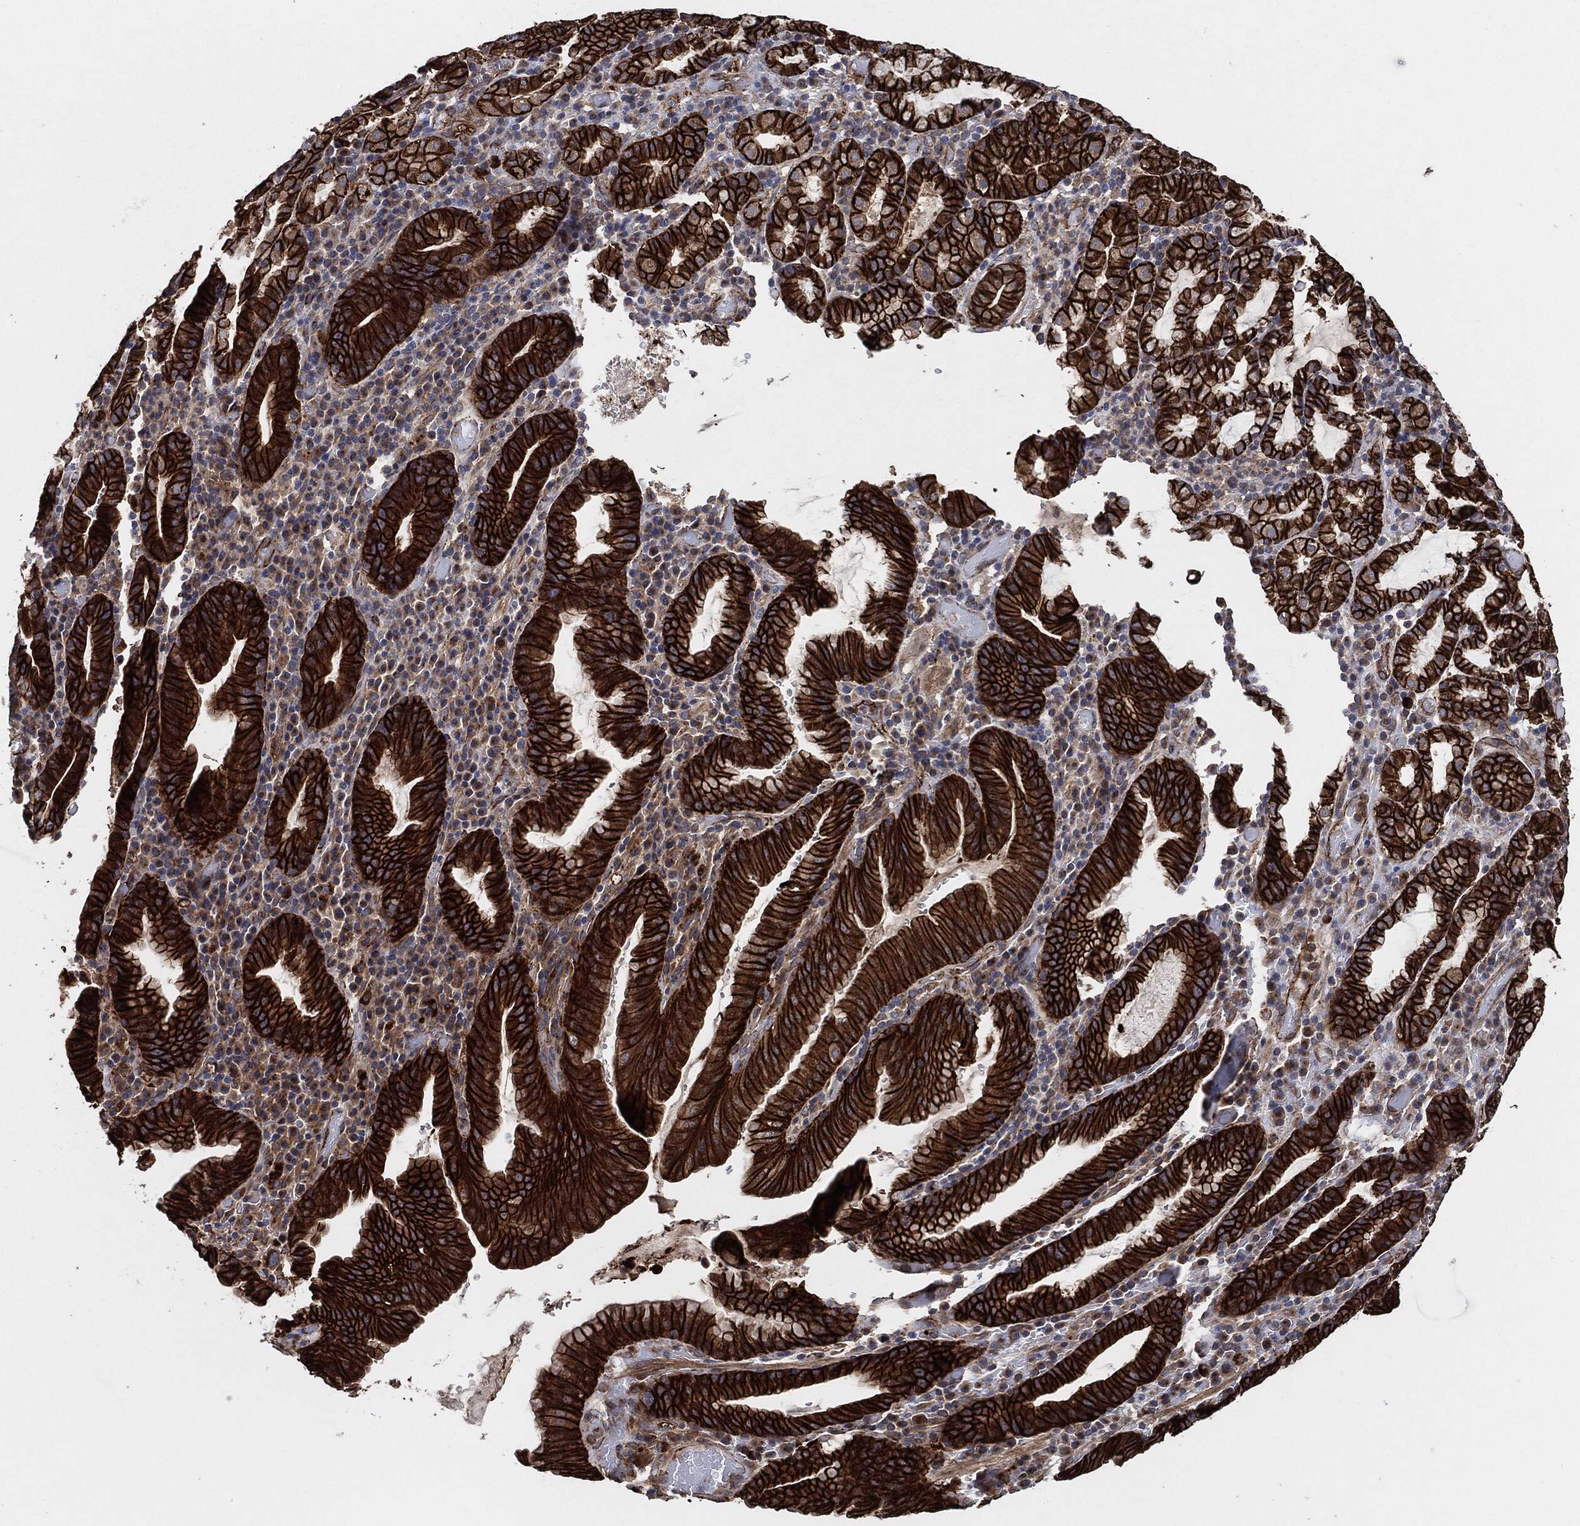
{"staining": {"intensity": "strong", "quantity": ">75%", "location": "cytoplasmic/membranous"}, "tissue": "stomach cancer", "cell_type": "Tumor cells", "image_type": "cancer", "snomed": [{"axis": "morphology", "description": "Adenocarcinoma, NOS"}, {"axis": "topography", "description": "Stomach"}], "caption": "The image demonstrates staining of adenocarcinoma (stomach), revealing strong cytoplasmic/membranous protein staining (brown color) within tumor cells. (Stains: DAB in brown, nuclei in blue, Microscopy: brightfield microscopy at high magnification).", "gene": "CTNNA1", "patient": {"sex": "male", "age": 79}}